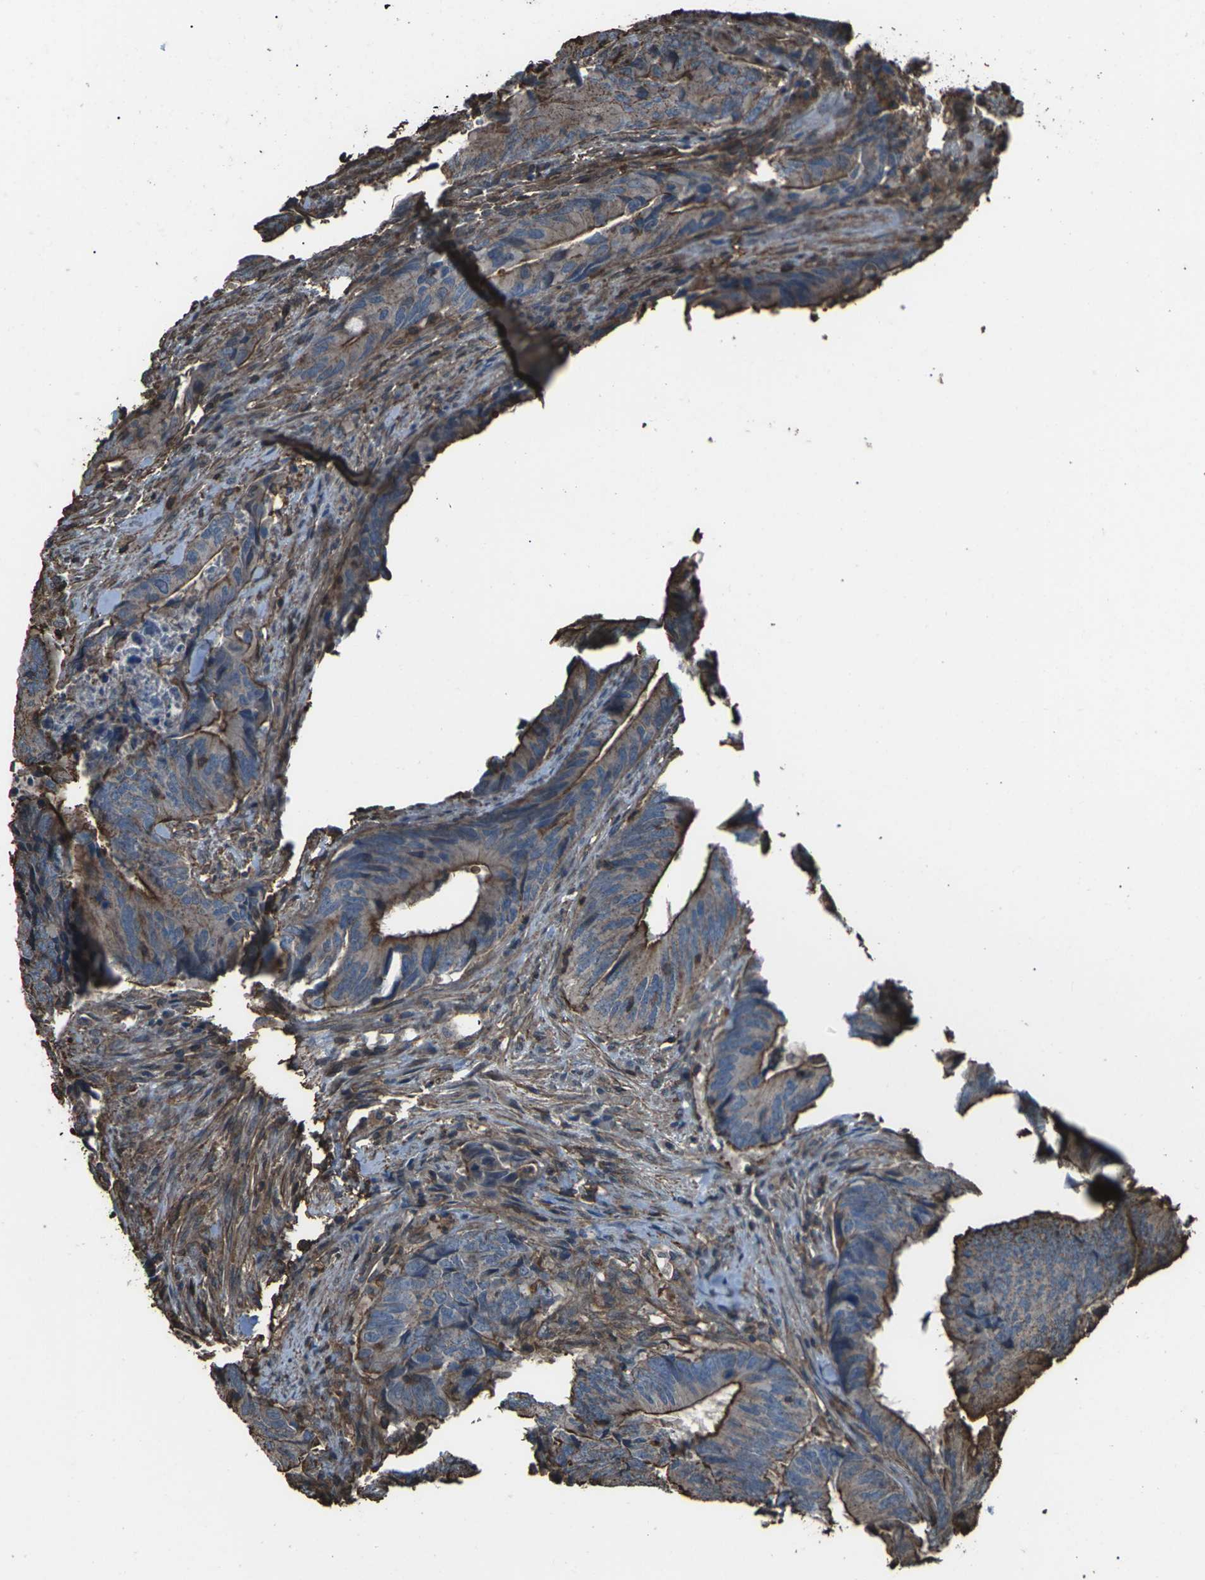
{"staining": {"intensity": "strong", "quantity": "25%-75%", "location": "cytoplasmic/membranous"}, "tissue": "colorectal cancer", "cell_type": "Tumor cells", "image_type": "cancer", "snomed": [{"axis": "morphology", "description": "Normal tissue, NOS"}, {"axis": "morphology", "description": "Adenocarcinoma, NOS"}, {"axis": "topography", "description": "Colon"}], "caption": "Adenocarcinoma (colorectal) tissue reveals strong cytoplasmic/membranous staining in approximately 25%-75% of tumor cells (brown staining indicates protein expression, while blue staining denotes nuclei).", "gene": "DHPS", "patient": {"sex": "male", "age": 56}}